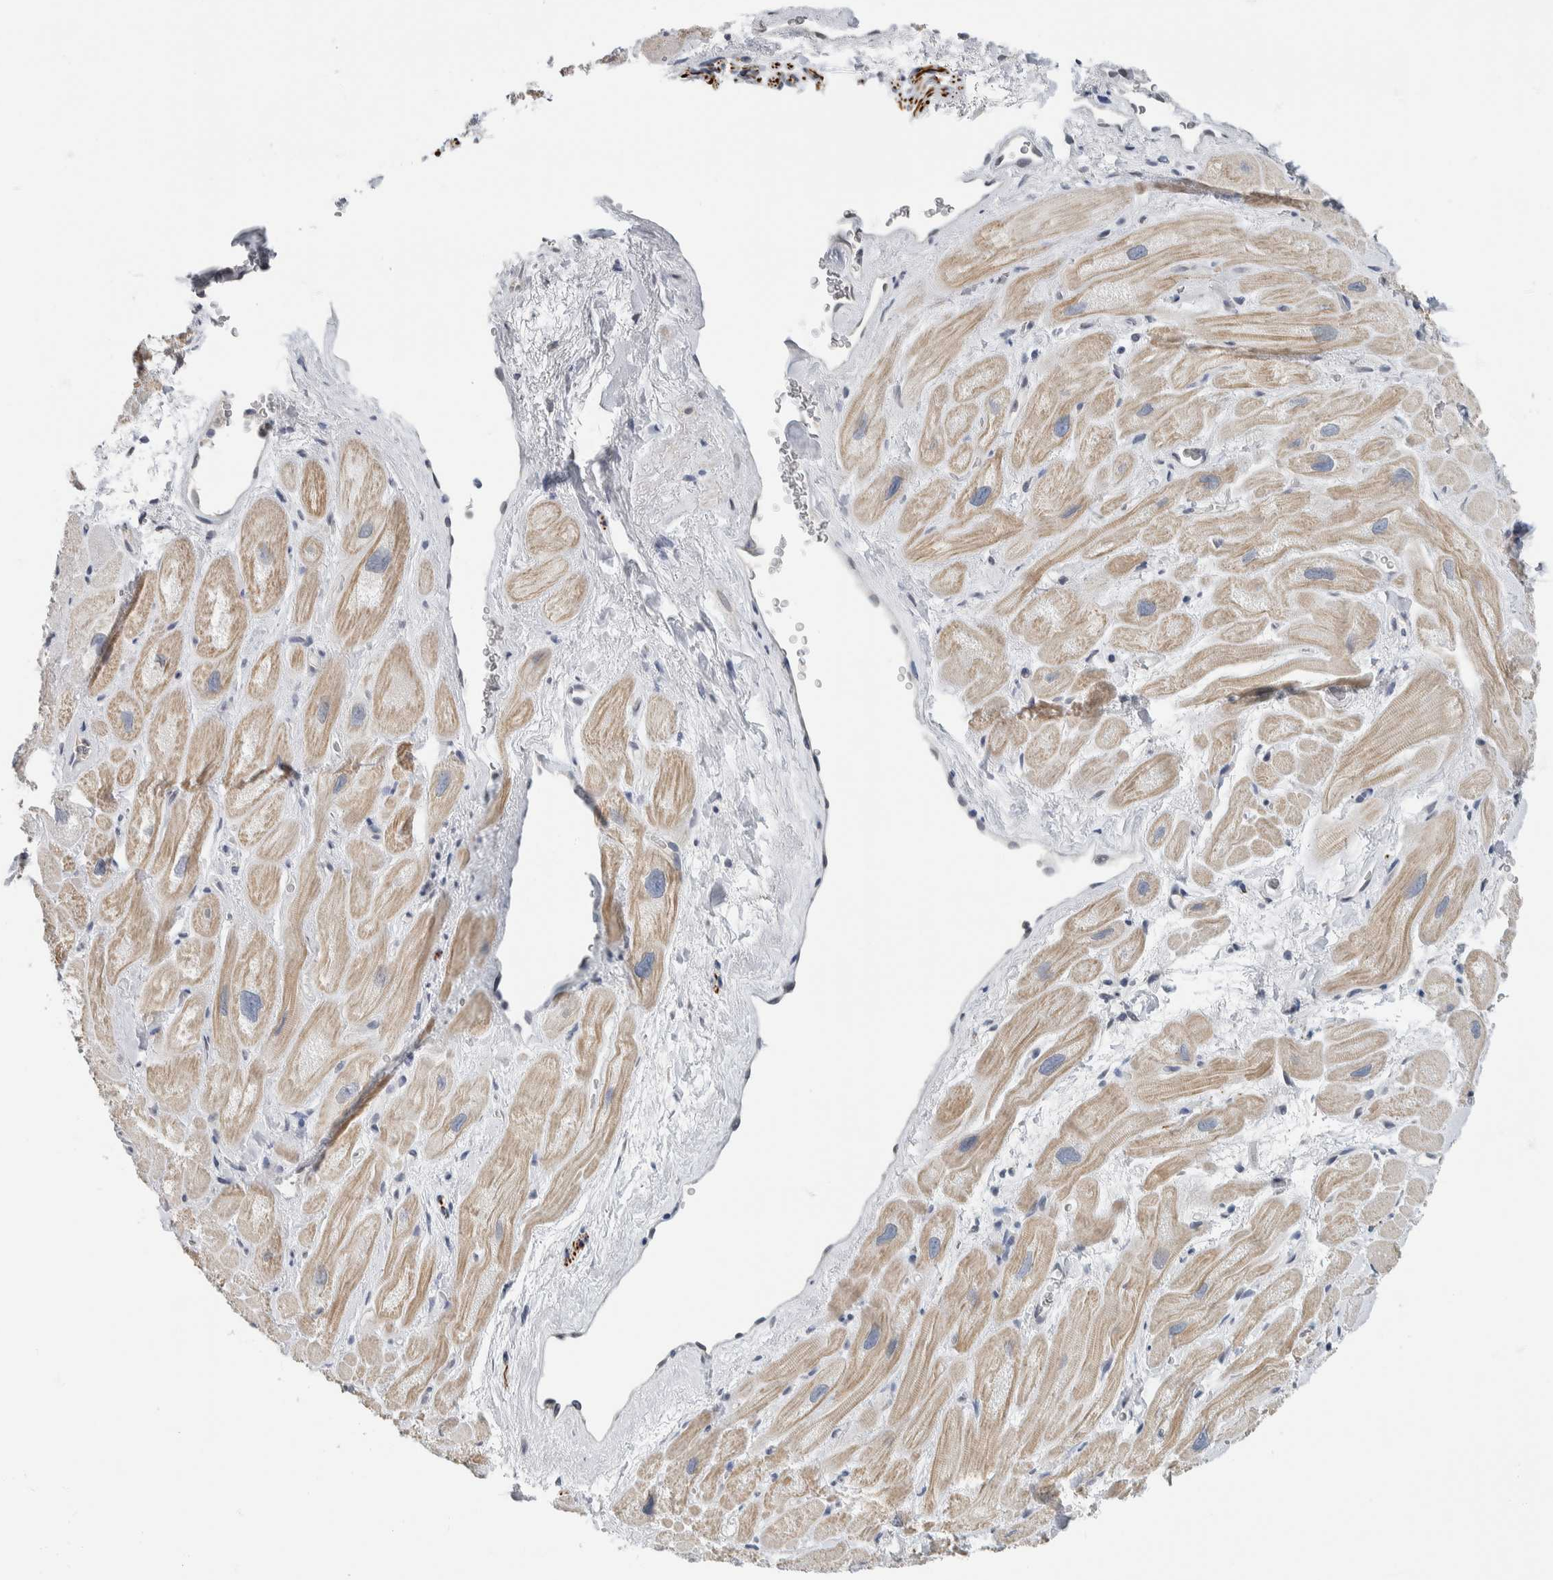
{"staining": {"intensity": "weak", "quantity": "25%-75%", "location": "cytoplasmic/membranous"}, "tissue": "heart muscle", "cell_type": "Cardiomyocytes", "image_type": "normal", "snomed": [{"axis": "morphology", "description": "Normal tissue, NOS"}, {"axis": "topography", "description": "Heart"}], "caption": "Protein analysis of normal heart muscle demonstrates weak cytoplasmic/membranous staining in about 25%-75% of cardiomyocytes.", "gene": "NEFM", "patient": {"sex": "male", "age": 49}}